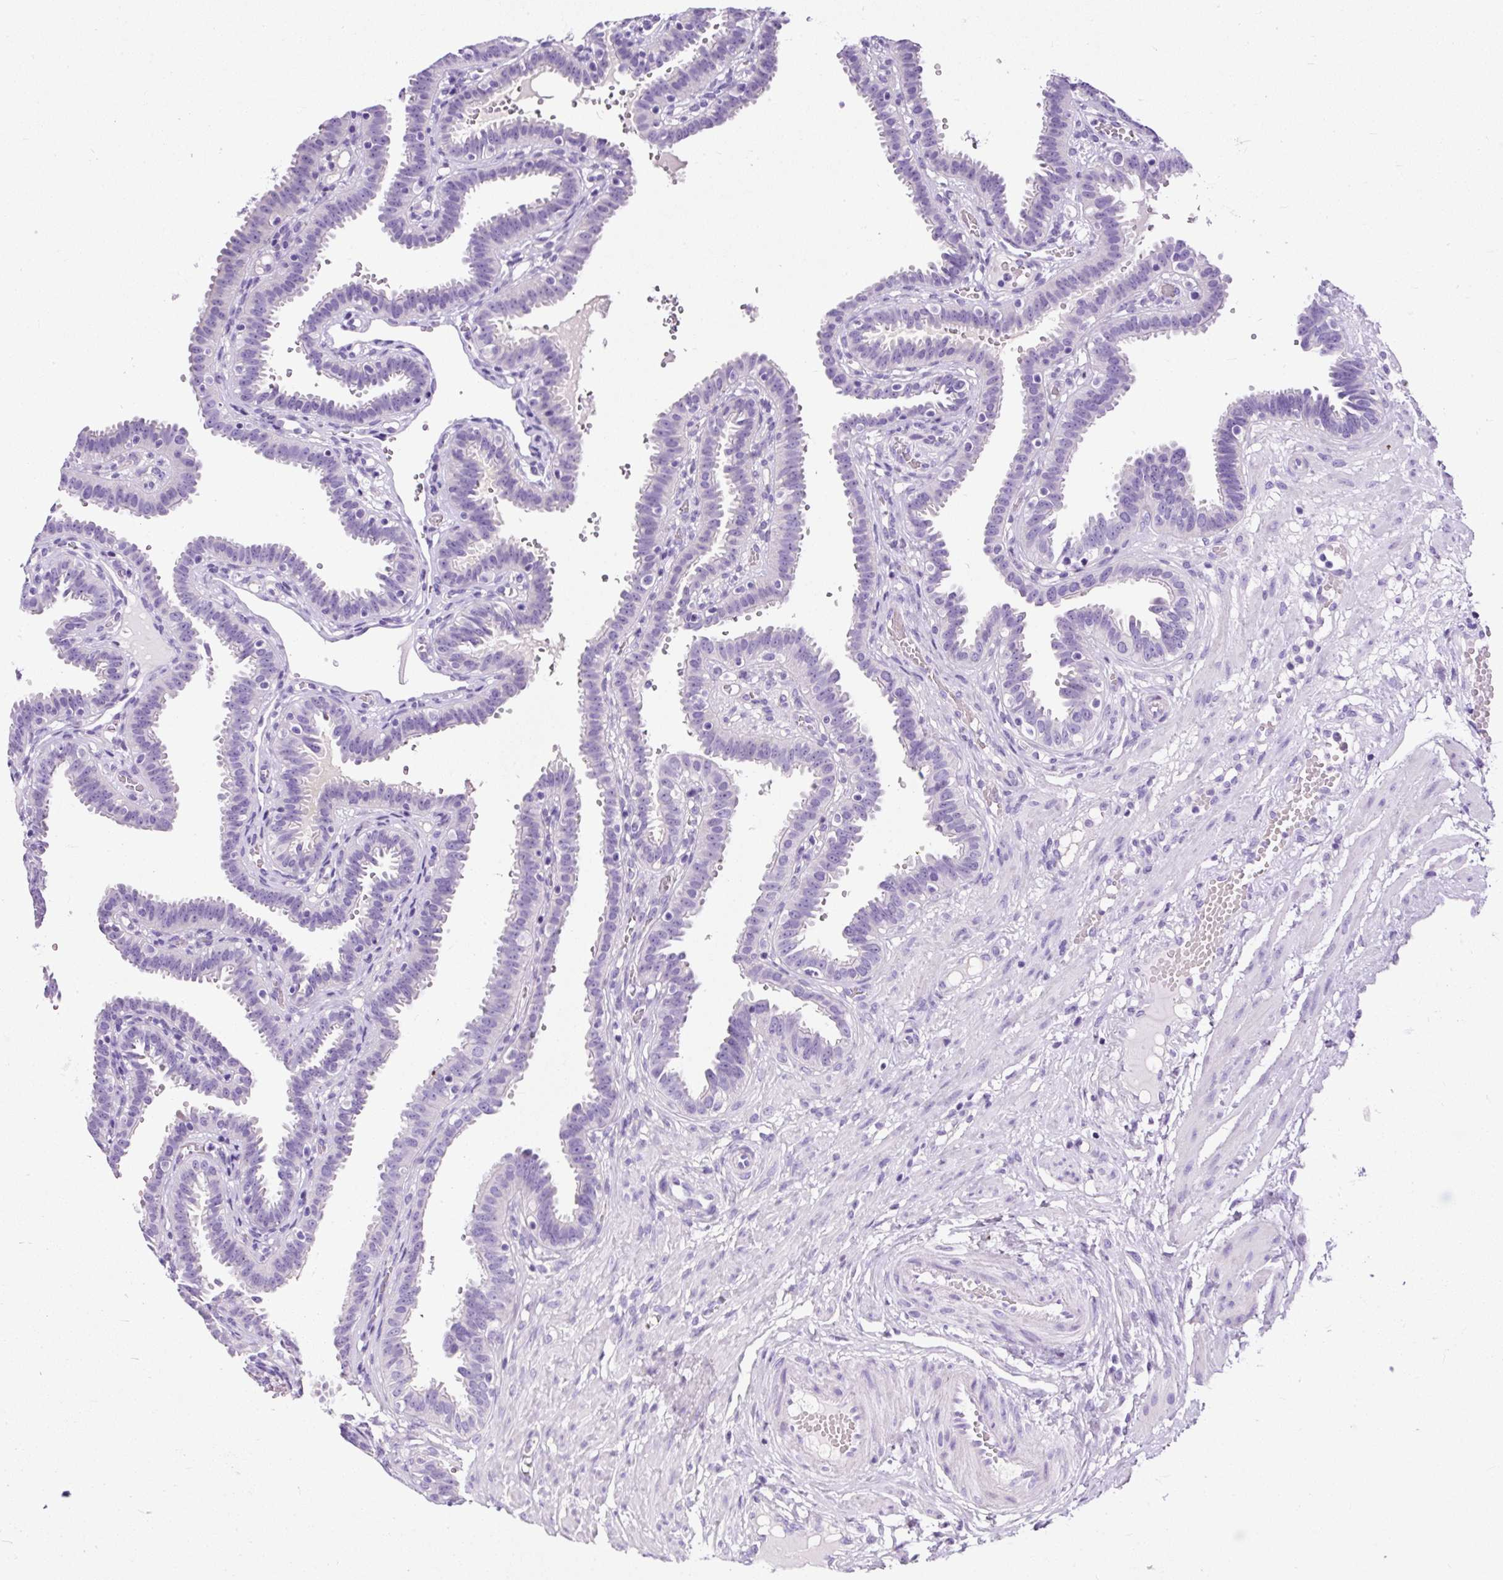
{"staining": {"intensity": "negative", "quantity": "none", "location": "none"}, "tissue": "fallopian tube", "cell_type": "Glandular cells", "image_type": "normal", "snomed": [{"axis": "morphology", "description": "Normal tissue, NOS"}, {"axis": "topography", "description": "Fallopian tube"}], "caption": "This image is of normal fallopian tube stained with immunohistochemistry to label a protein in brown with the nuclei are counter-stained blue. There is no positivity in glandular cells. (DAB (3,3'-diaminobenzidine) immunohistochemistry (IHC), high magnification).", "gene": "STOX2", "patient": {"sex": "female", "age": 37}}